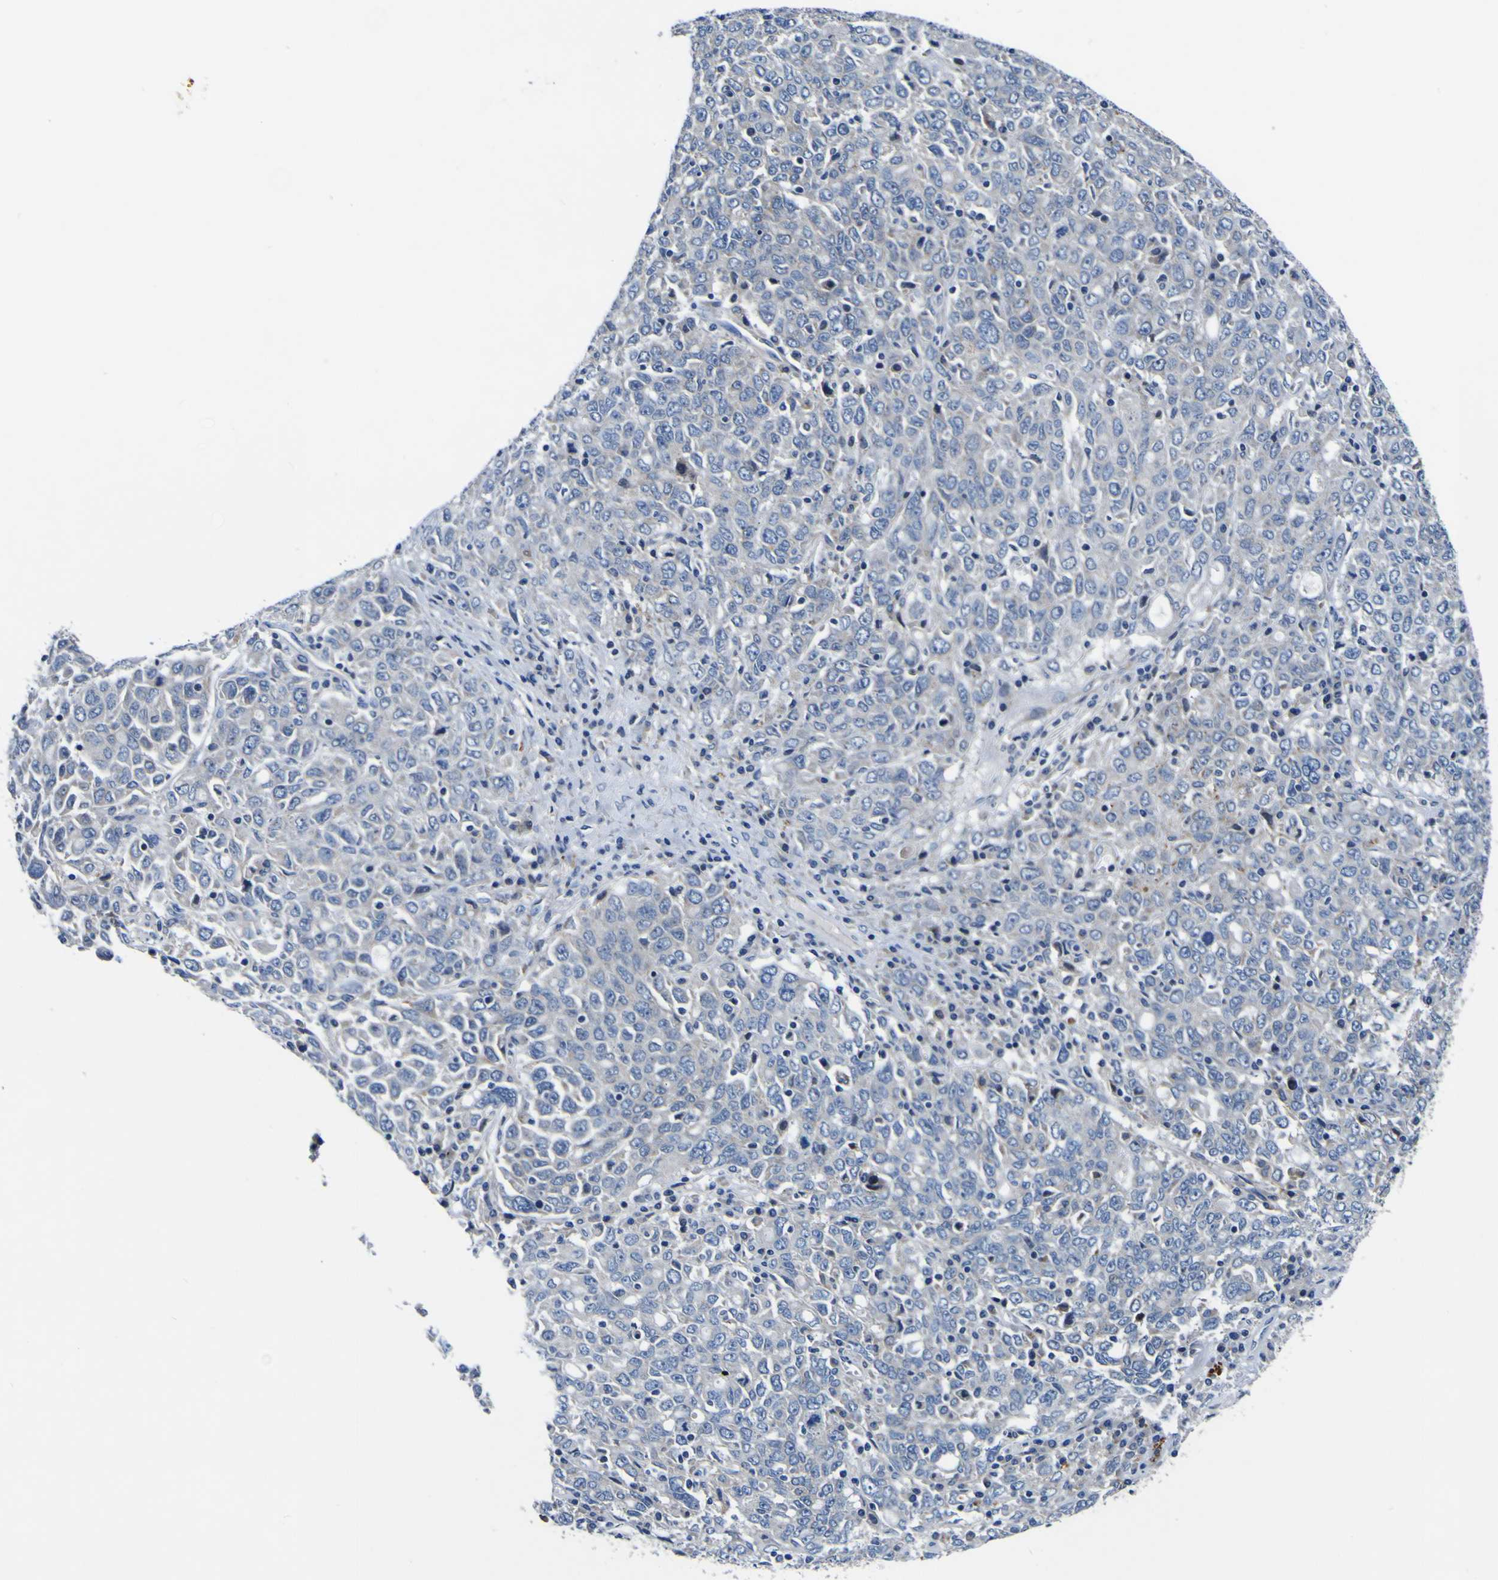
{"staining": {"intensity": "negative", "quantity": "none", "location": "none"}, "tissue": "ovarian cancer", "cell_type": "Tumor cells", "image_type": "cancer", "snomed": [{"axis": "morphology", "description": "Carcinoma, endometroid"}, {"axis": "topography", "description": "Ovary"}], "caption": "IHC micrograph of human ovarian cancer (endometroid carcinoma) stained for a protein (brown), which exhibits no expression in tumor cells. Nuclei are stained in blue.", "gene": "AGAP3", "patient": {"sex": "female", "age": 62}}